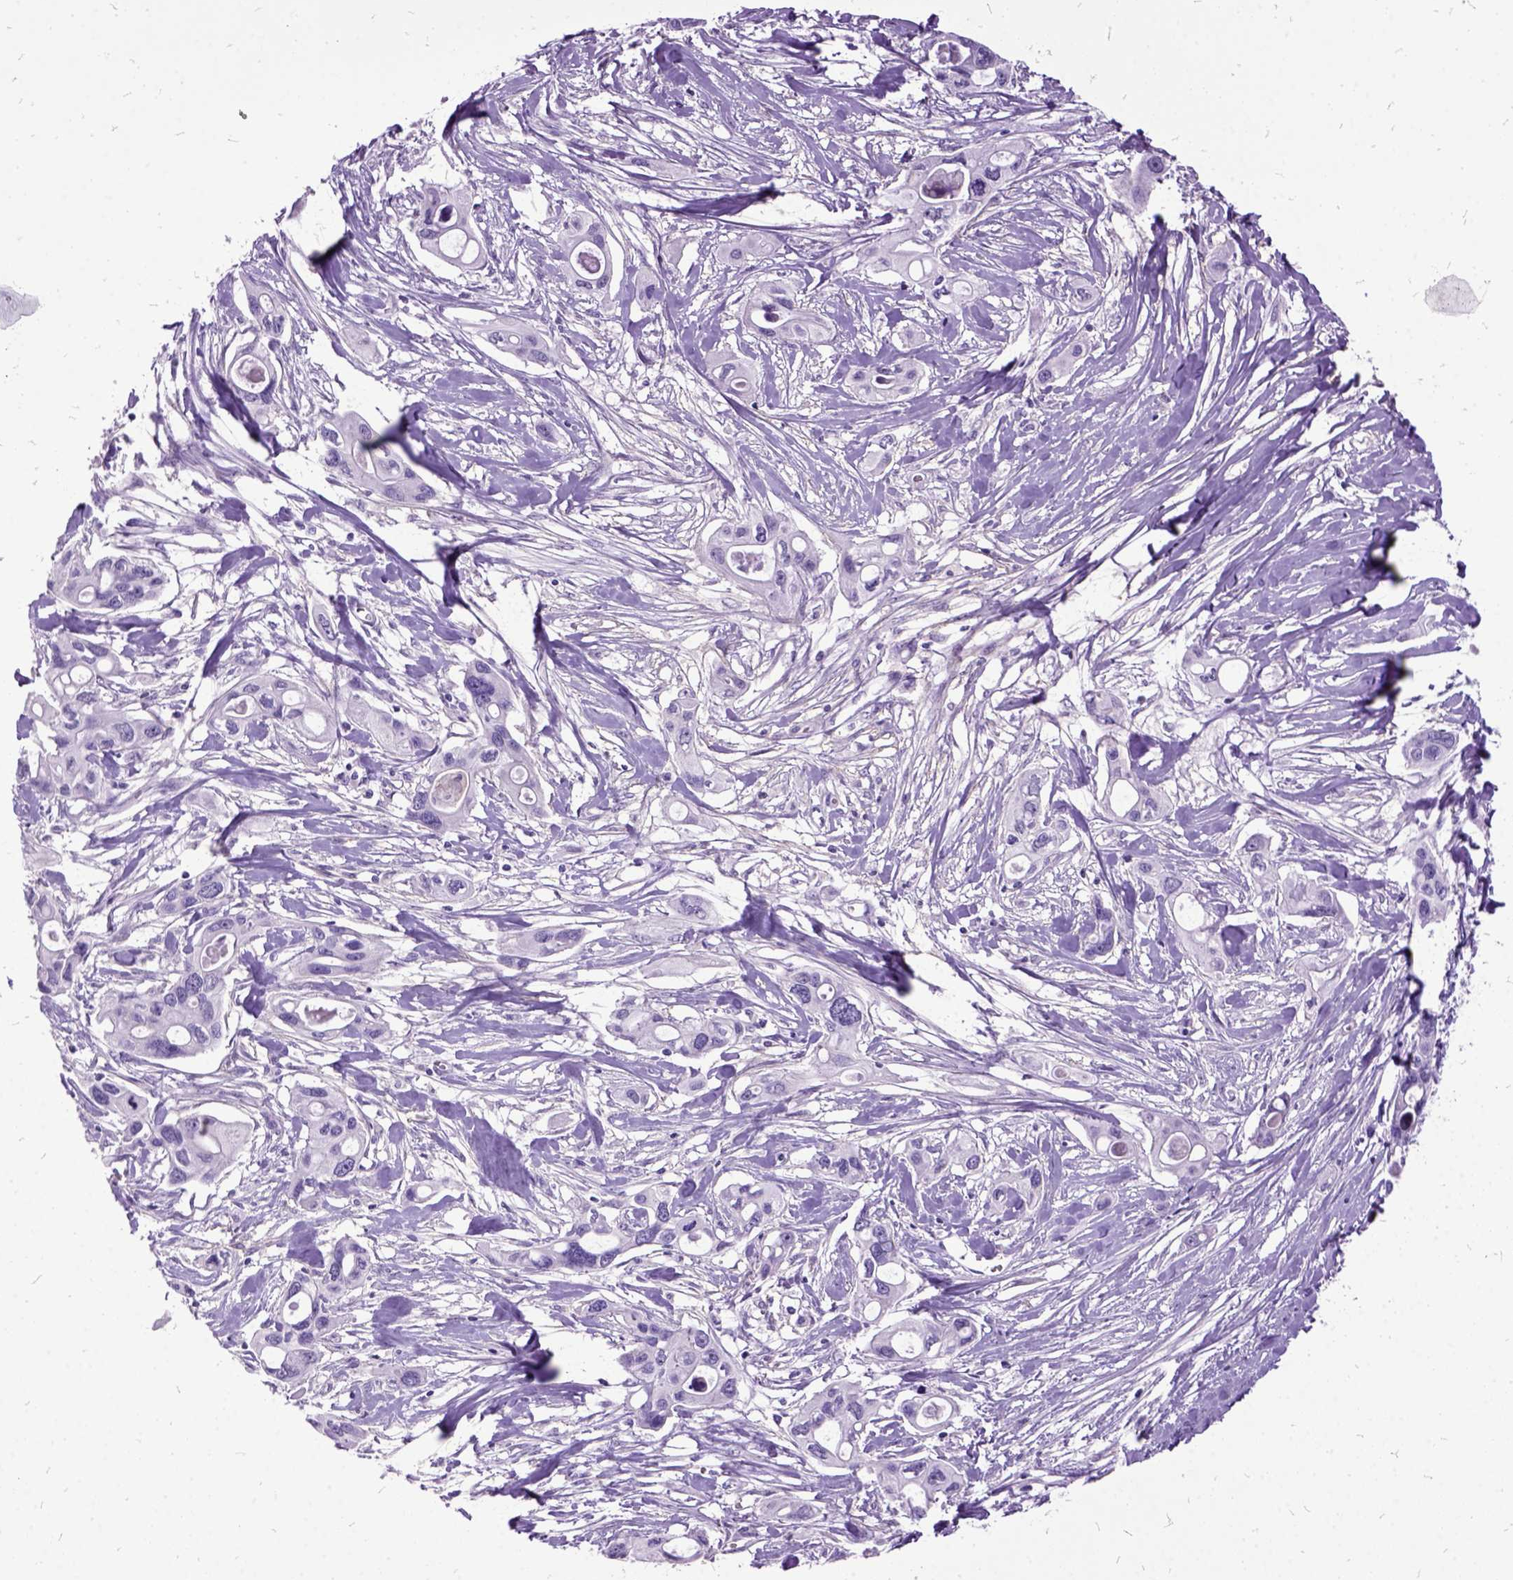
{"staining": {"intensity": "negative", "quantity": "none", "location": "none"}, "tissue": "pancreatic cancer", "cell_type": "Tumor cells", "image_type": "cancer", "snomed": [{"axis": "morphology", "description": "Adenocarcinoma, NOS"}, {"axis": "topography", "description": "Pancreas"}], "caption": "Immunohistochemical staining of human adenocarcinoma (pancreatic) displays no significant positivity in tumor cells. The staining was performed using DAB to visualize the protein expression in brown, while the nuclei were stained in blue with hematoxylin (Magnification: 20x).", "gene": "MME", "patient": {"sex": "male", "age": 60}}